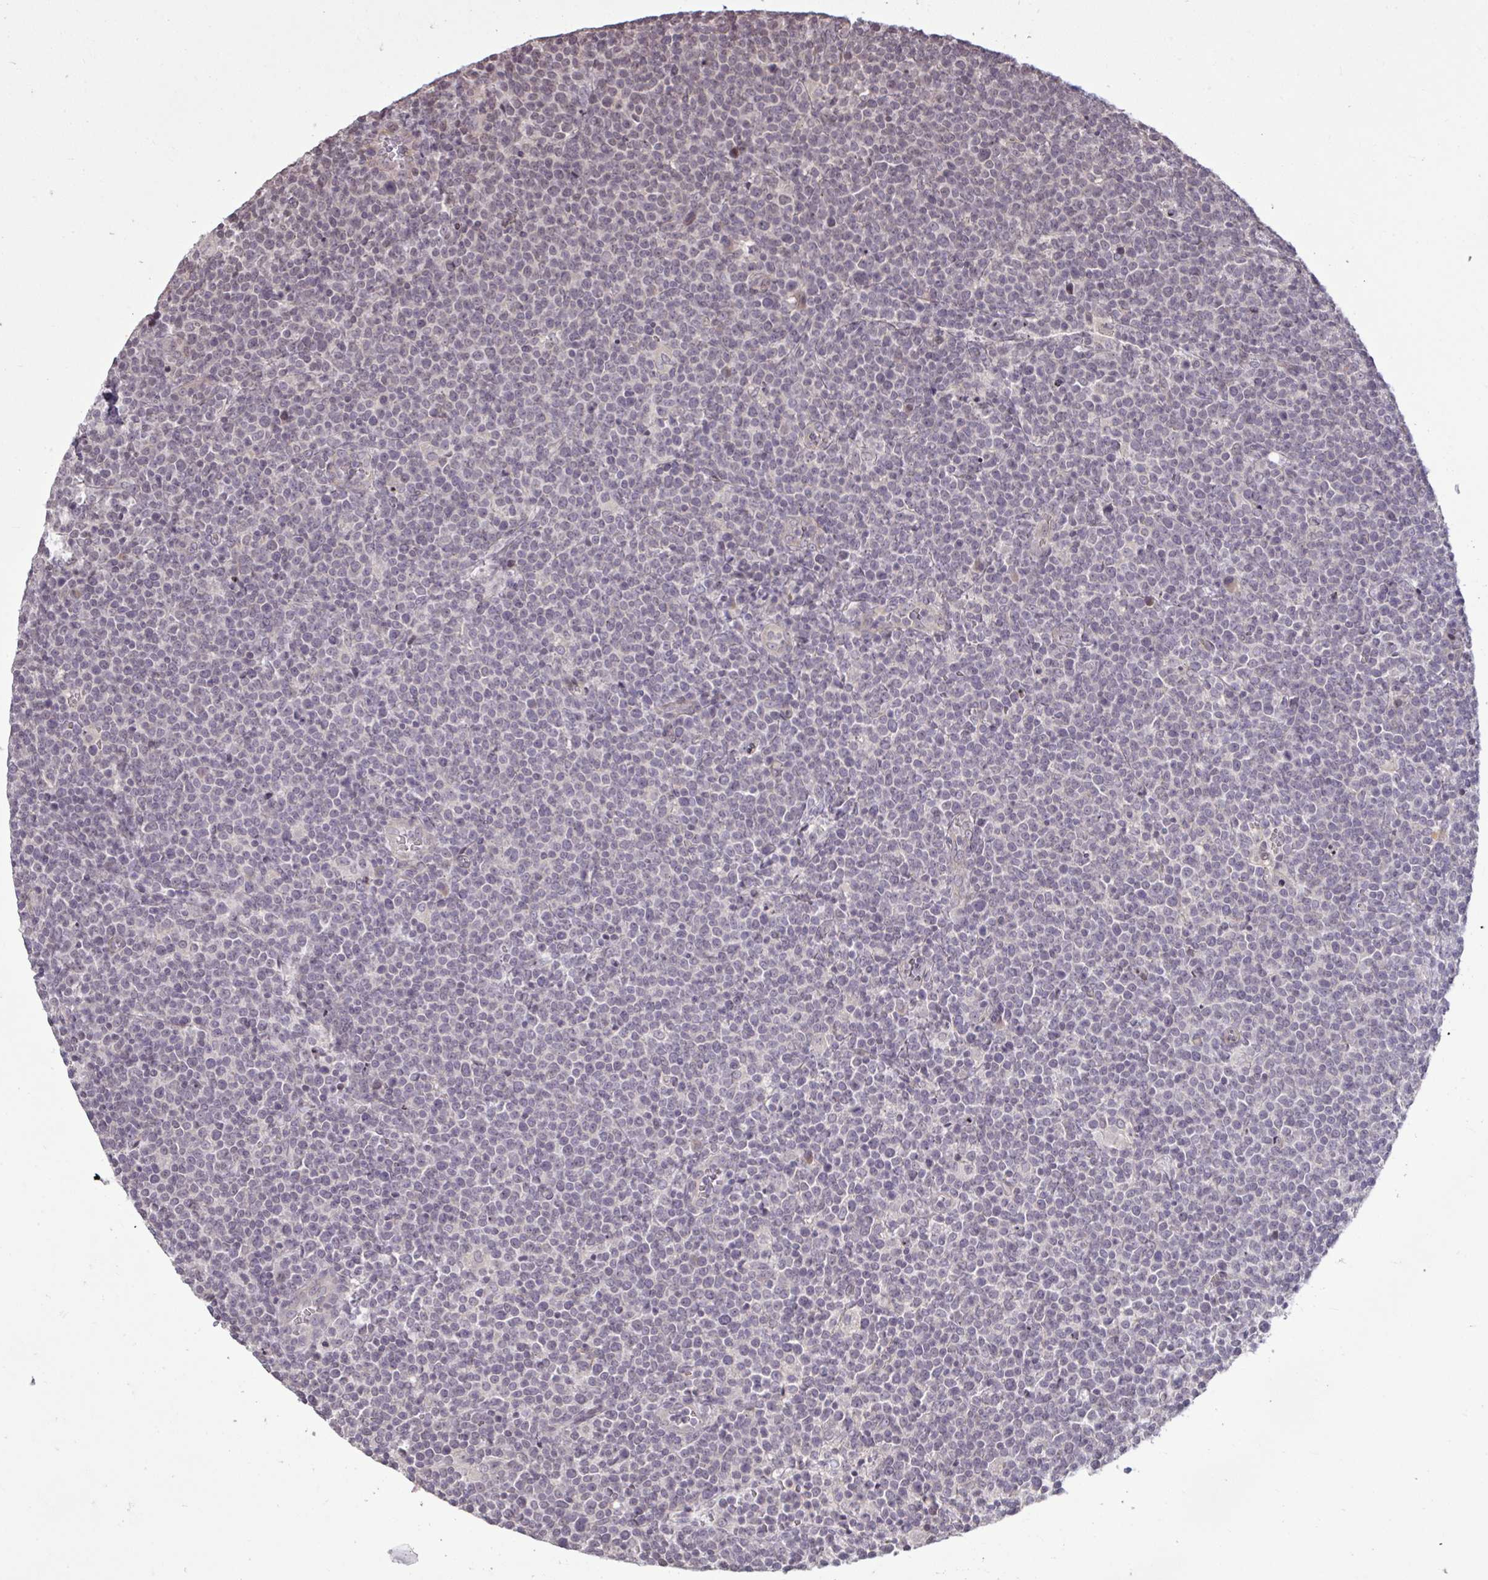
{"staining": {"intensity": "negative", "quantity": "none", "location": "none"}, "tissue": "lymphoma", "cell_type": "Tumor cells", "image_type": "cancer", "snomed": [{"axis": "morphology", "description": "Malignant lymphoma, non-Hodgkin's type, High grade"}, {"axis": "topography", "description": "Lymph node"}], "caption": "This is a histopathology image of immunohistochemistry (IHC) staining of malignant lymphoma, non-Hodgkin's type (high-grade), which shows no staining in tumor cells.", "gene": "CYP20A1", "patient": {"sex": "male", "age": 61}}